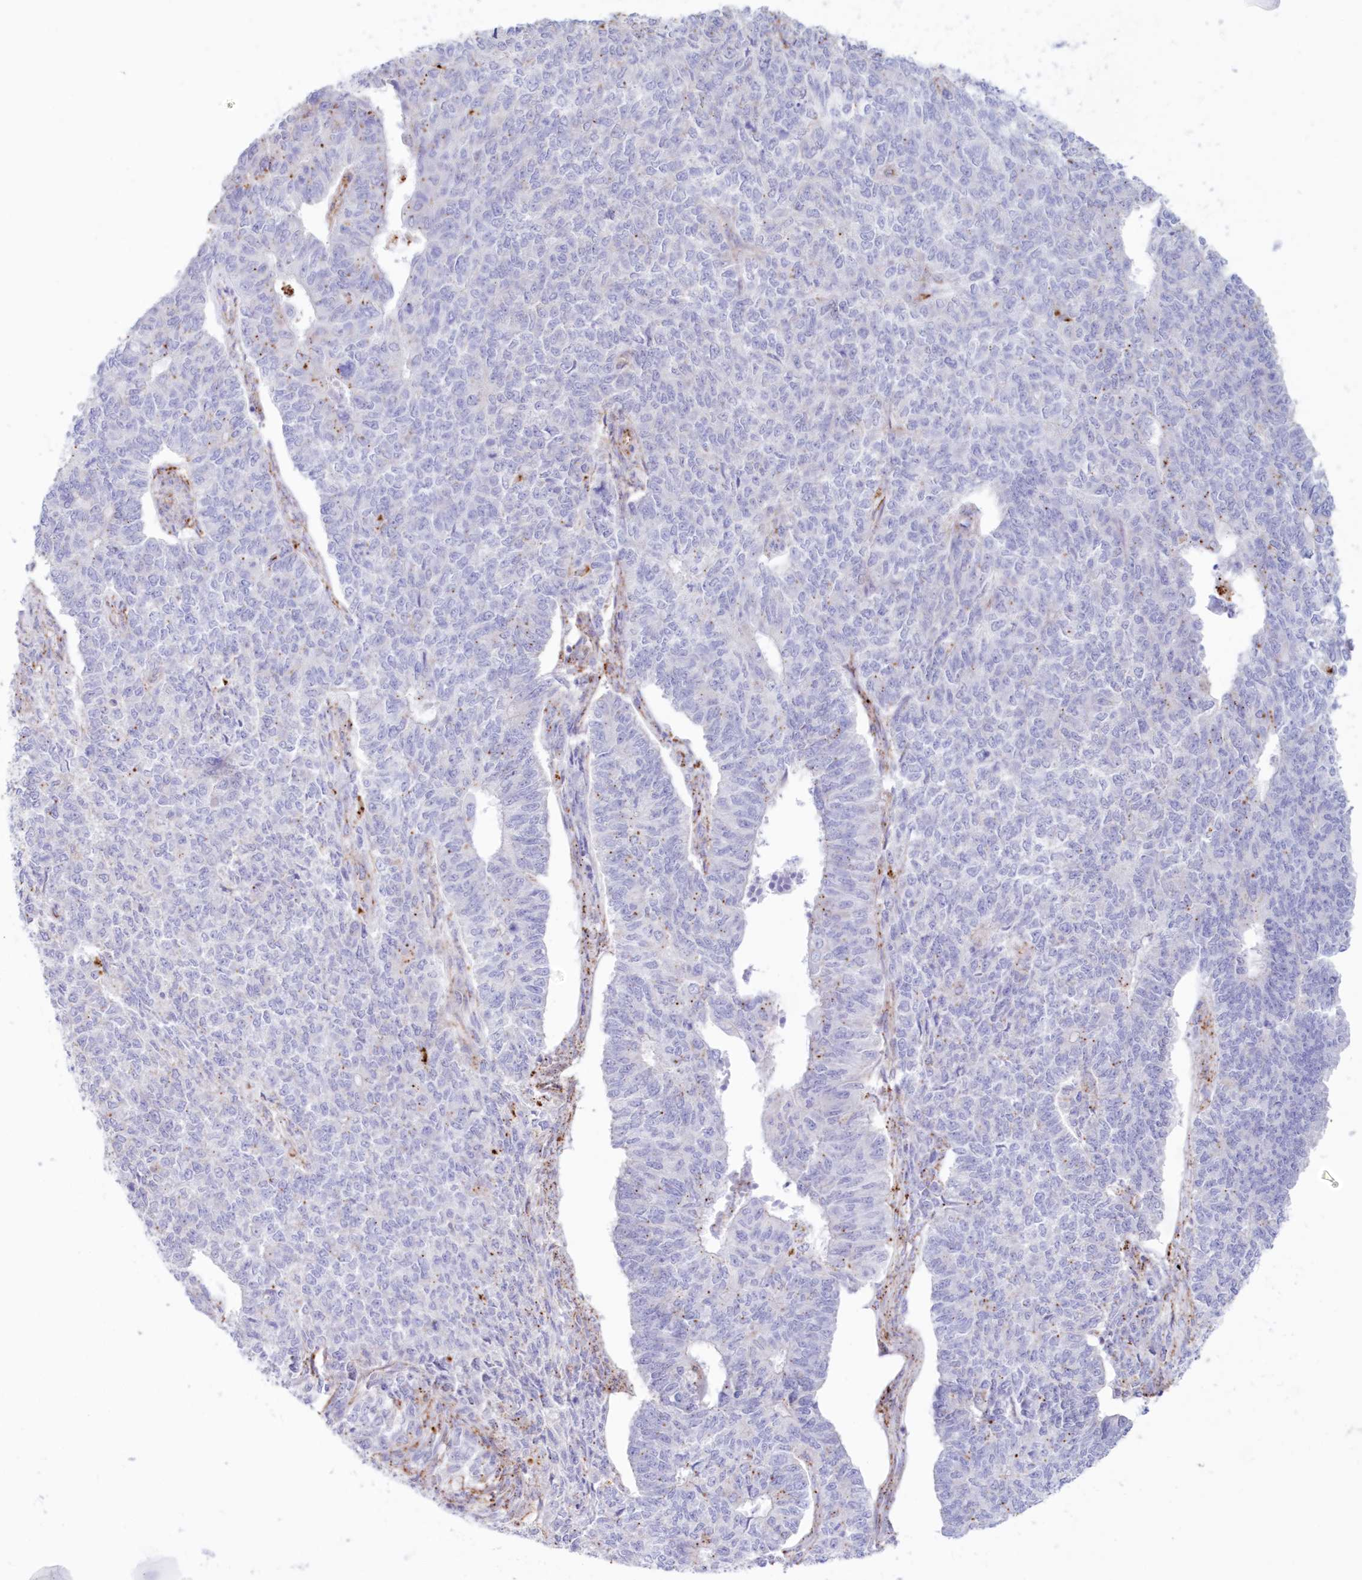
{"staining": {"intensity": "weak", "quantity": "<25%", "location": "cytoplasmic/membranous"}, "tissue": "endometrial cancer", "cell_type": "Tumor cells", "image_type": "cancer", "snomed": [{"axis": "morphology", "description": "Adenocarcinoma, NOS"}, {"axis": "topography", "description": "Endometrium"}], "caption": "An immunohistochemistry (IHC) photomicrograph of adenocarcinoma (endometrial) is shown. There is no staining in tumor cells of adenocarcinoma (endometrial).", "gene": "TPP1", "patient": {"sex": "female", "age": 32}}